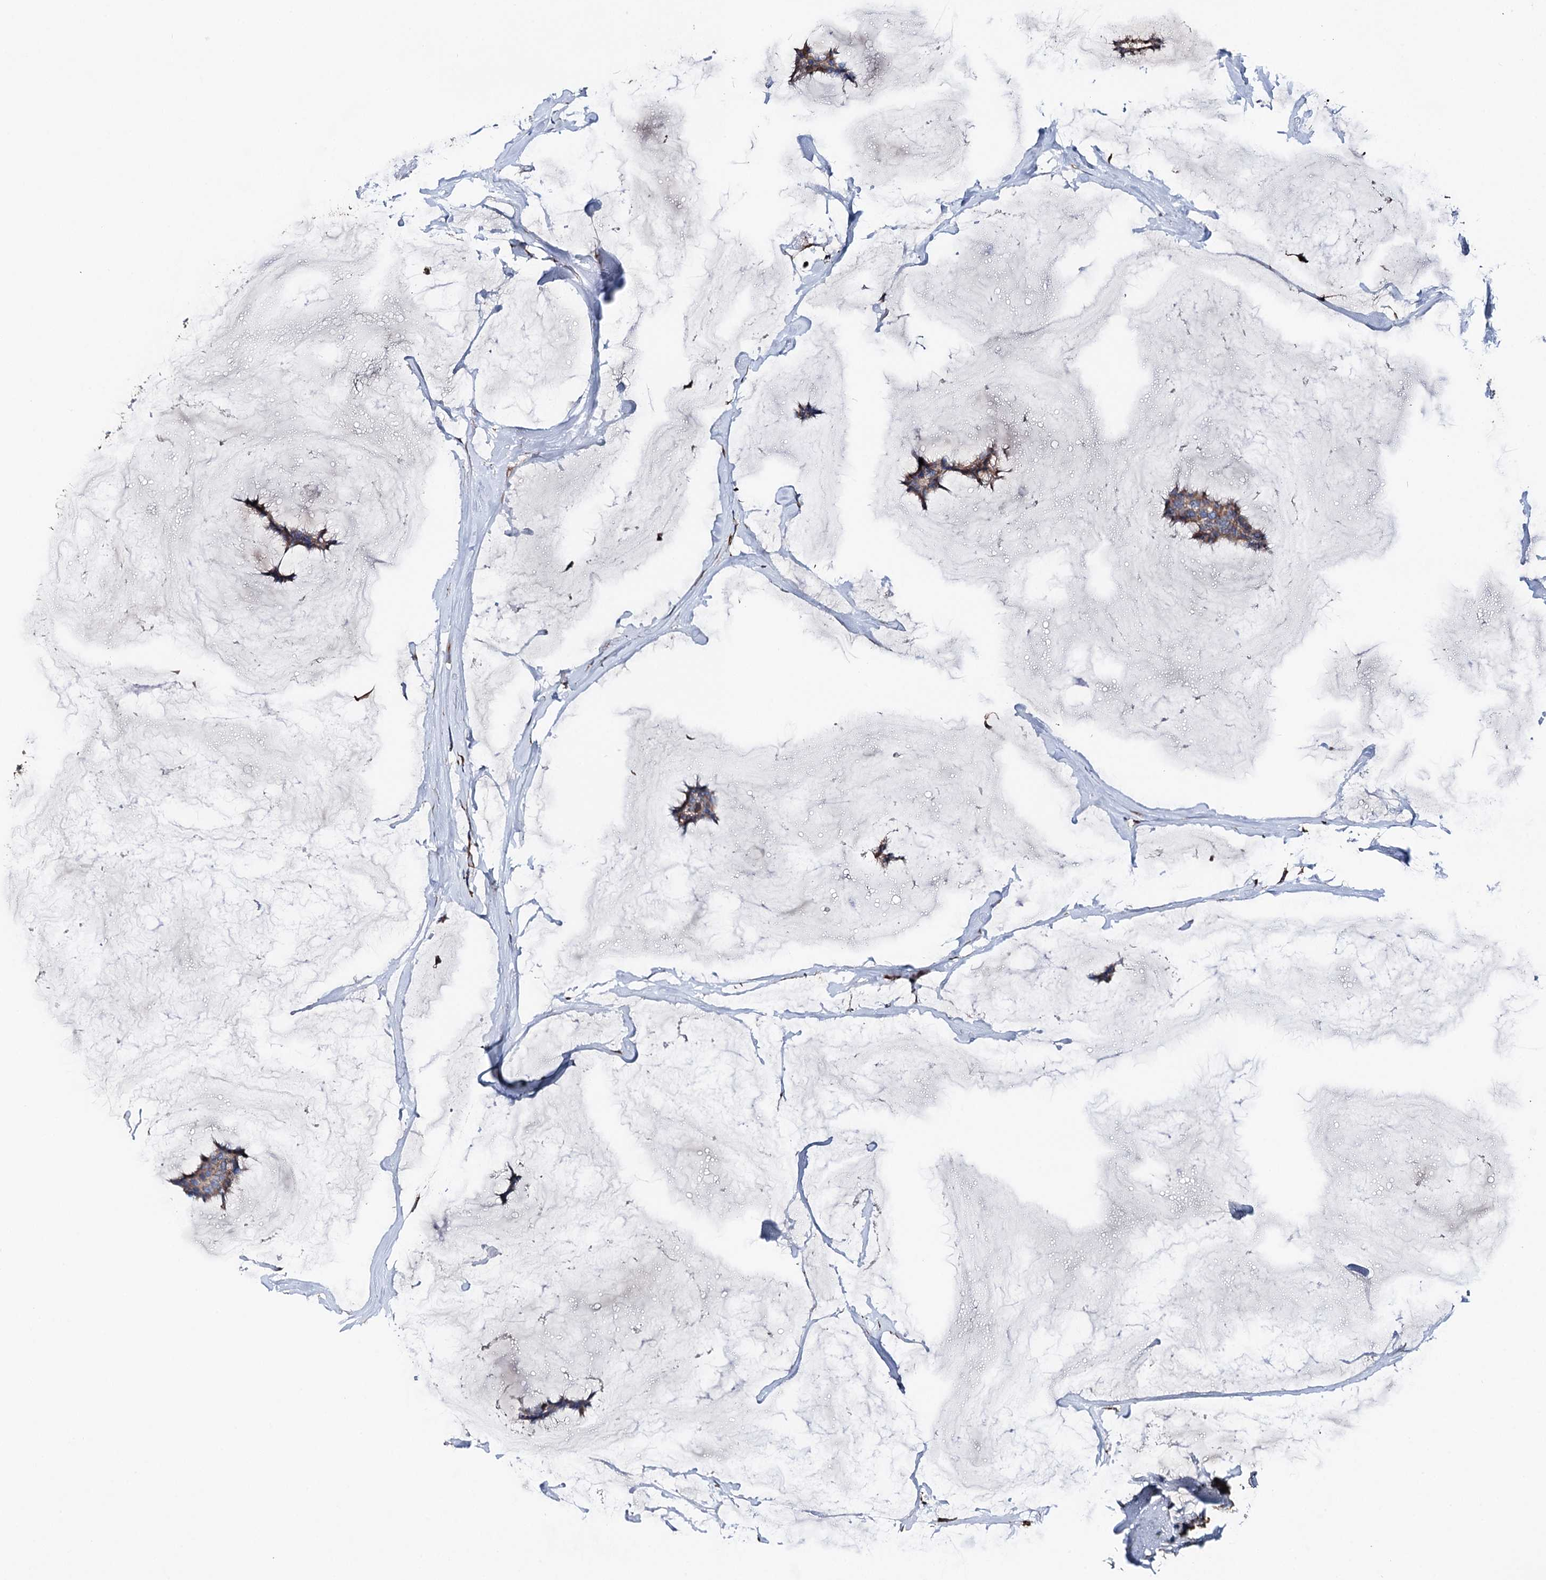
{"staining": {"intensity": "weak", "quantity": "25%-75%", "location": "cytoplasmic/membranous"}, "tissue": "breast cancer", "cell_type": "Tumor cells", "image_type": "cancer", "snomed": [{"axis": "morphology", "description": "Duct carcinoma"}, {"axis": "topography", "description": "Breast"}], "caption": "Immunohistochemical staining of human breast cancer shows low levels of weak cytoplasmic/membranous protein positivity in about 25%-75% of tumor cells.", "gene": "ERP29", "patient": {"sex": "female", "age": 93}}